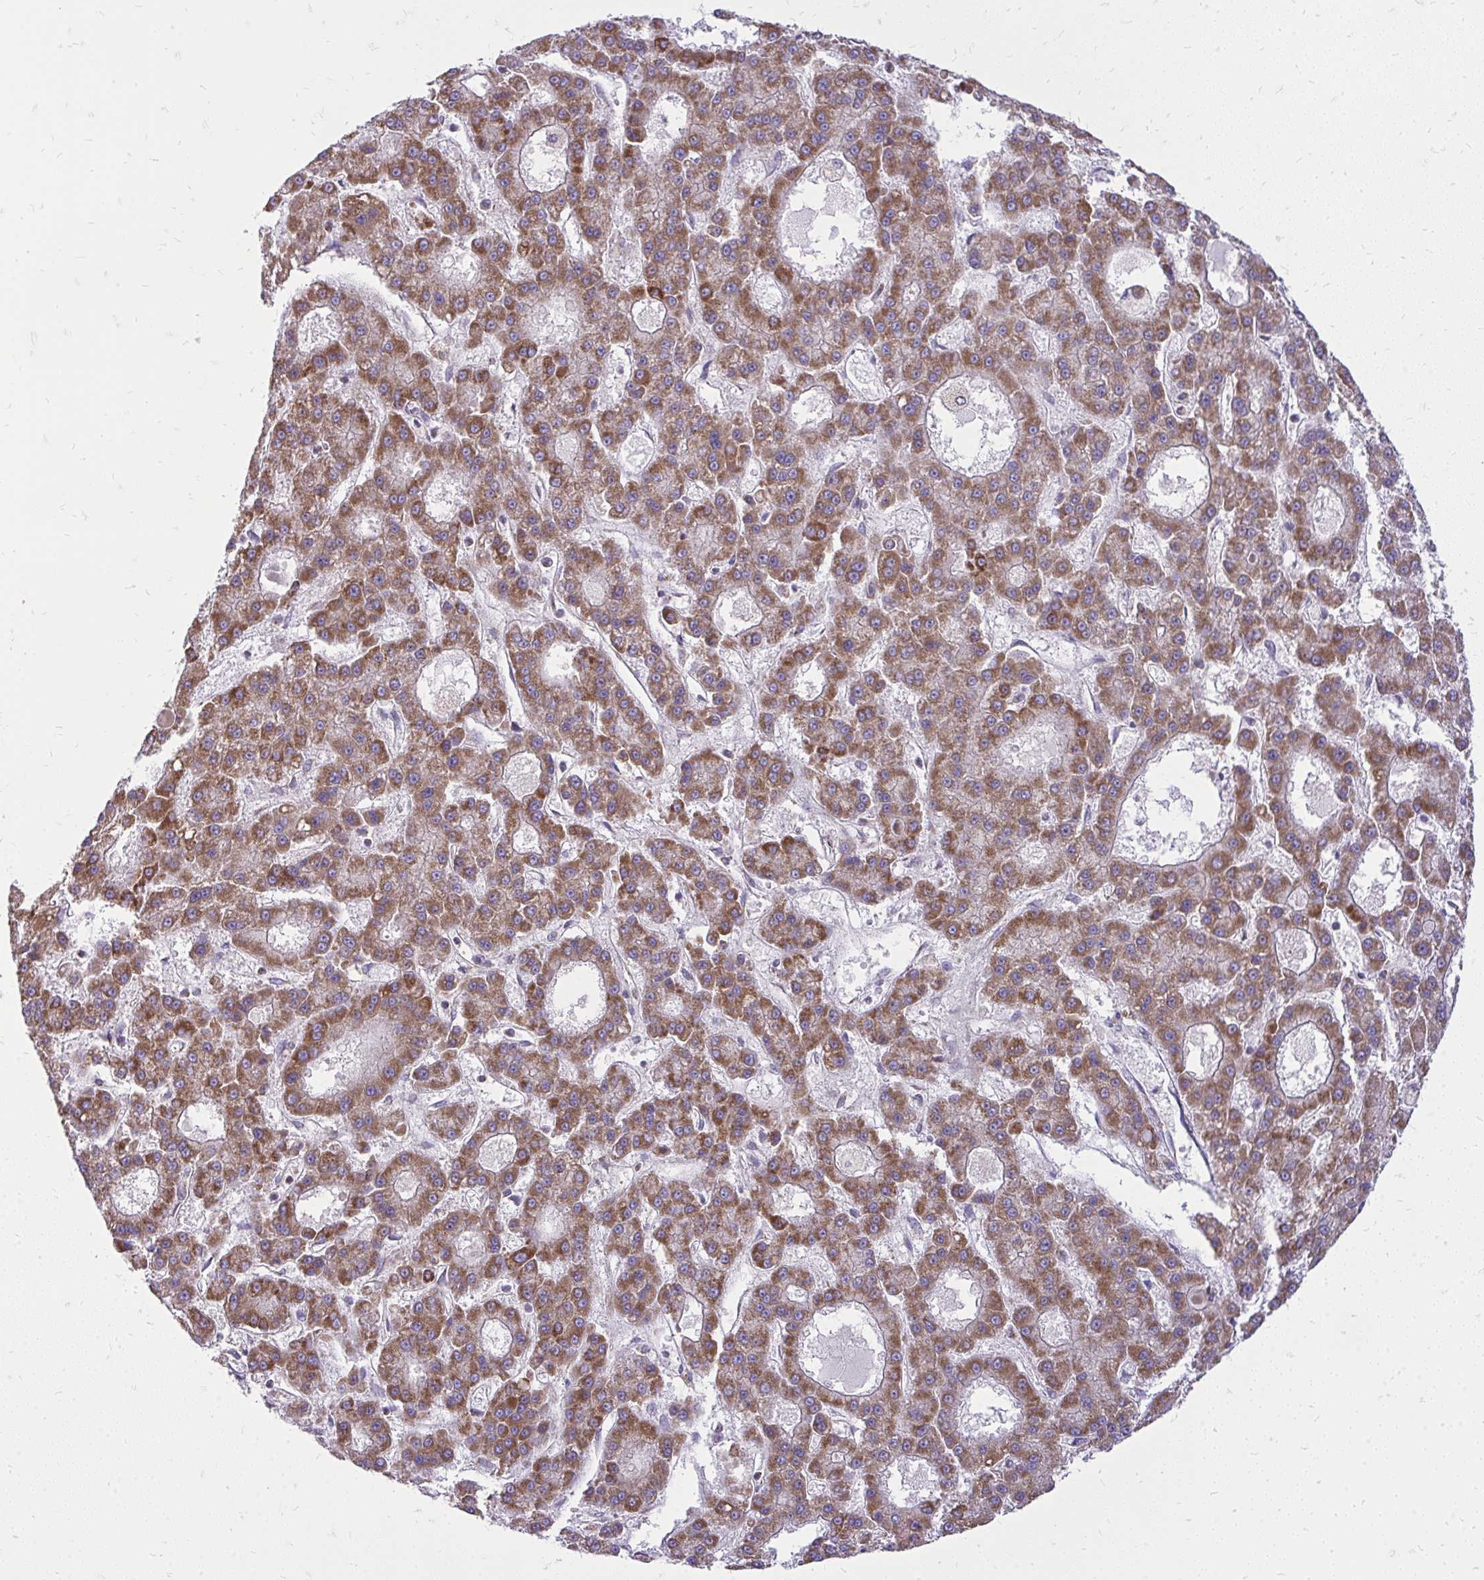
{"staining": {"intensity": "moderate", "quantity": ">75%", "location": "cytoplasmic/membranous"}, "tissue": "liver cancer", "cell_type": "Tumor cells", "image_type": "cancer", "snomed": [{"axis": "morphology", "description": "Carcinoma, Hepatocellular, NOS"}, {"axis": "topography", "description": "Liver"}], "caption": "Protein staining reveals moderate cytoplasmic/membranous staining in approximately >75% of tumor cells in liver cancer (hepatocellular carcinoma). The protein is stained brown, and the nuclei are stained in blue (DAB IHC with brightfield microscopy, high magnification).", "gene": "SPTBN2", "patient": {"sex": "male", "age": 70}}